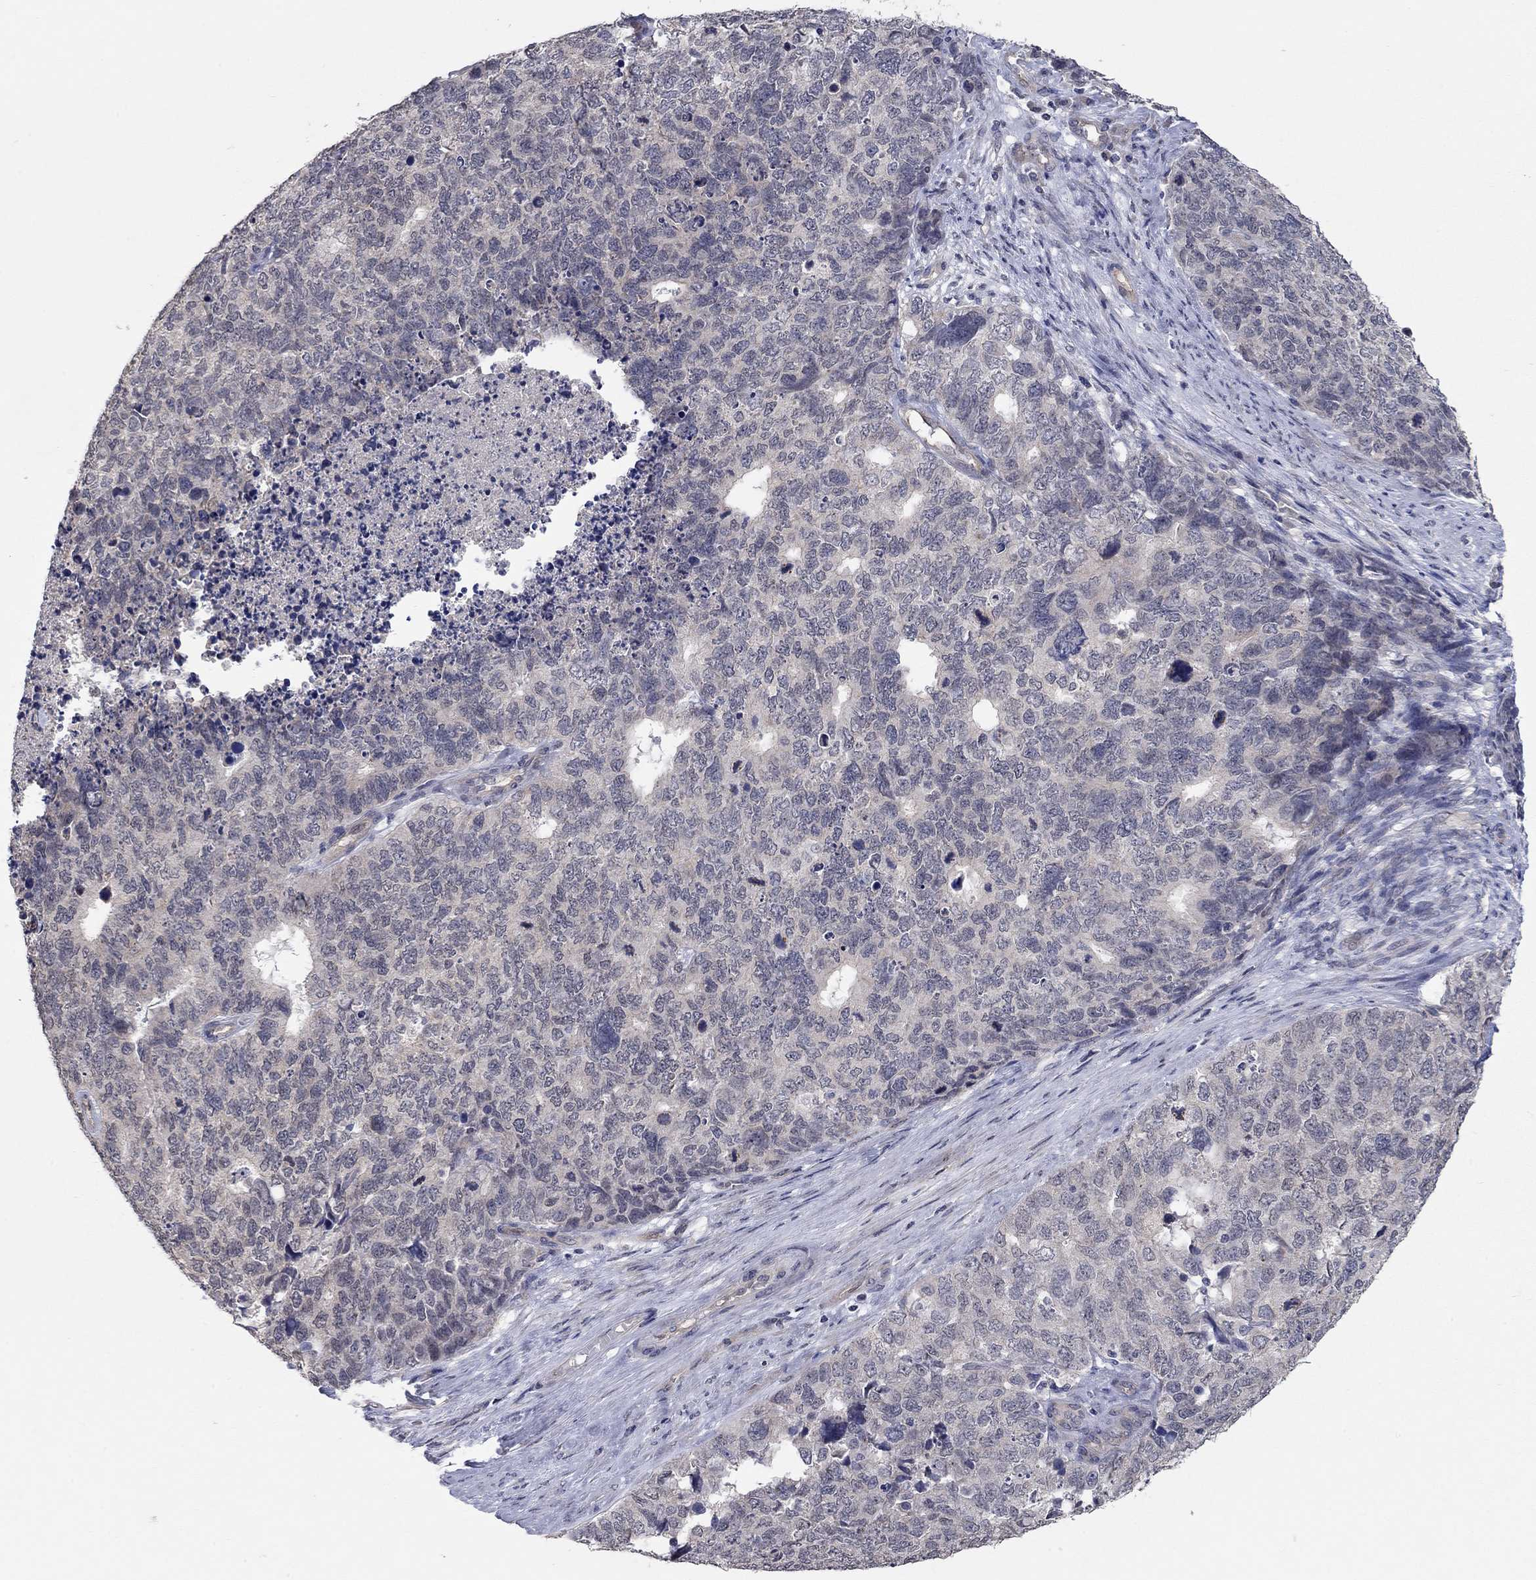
{"staining": {"intensity": "negative", "quantity": "none", "location": "none"}, "tissue": "cervical cancer", "cell_type": "Tumor cells", "image_type": "cancer", "snomed": [{"axis": "morphology", "description": "Squamous cell carcinoma, NOS"}, {"axis": "topography", "description": "Cervix"}], "caption": "The micrograph displays no staining of tumor cells in squamous cell carcinoma (cervical).", "gene": "WASF3", "patient": {"sex": "female", "age": 63}}